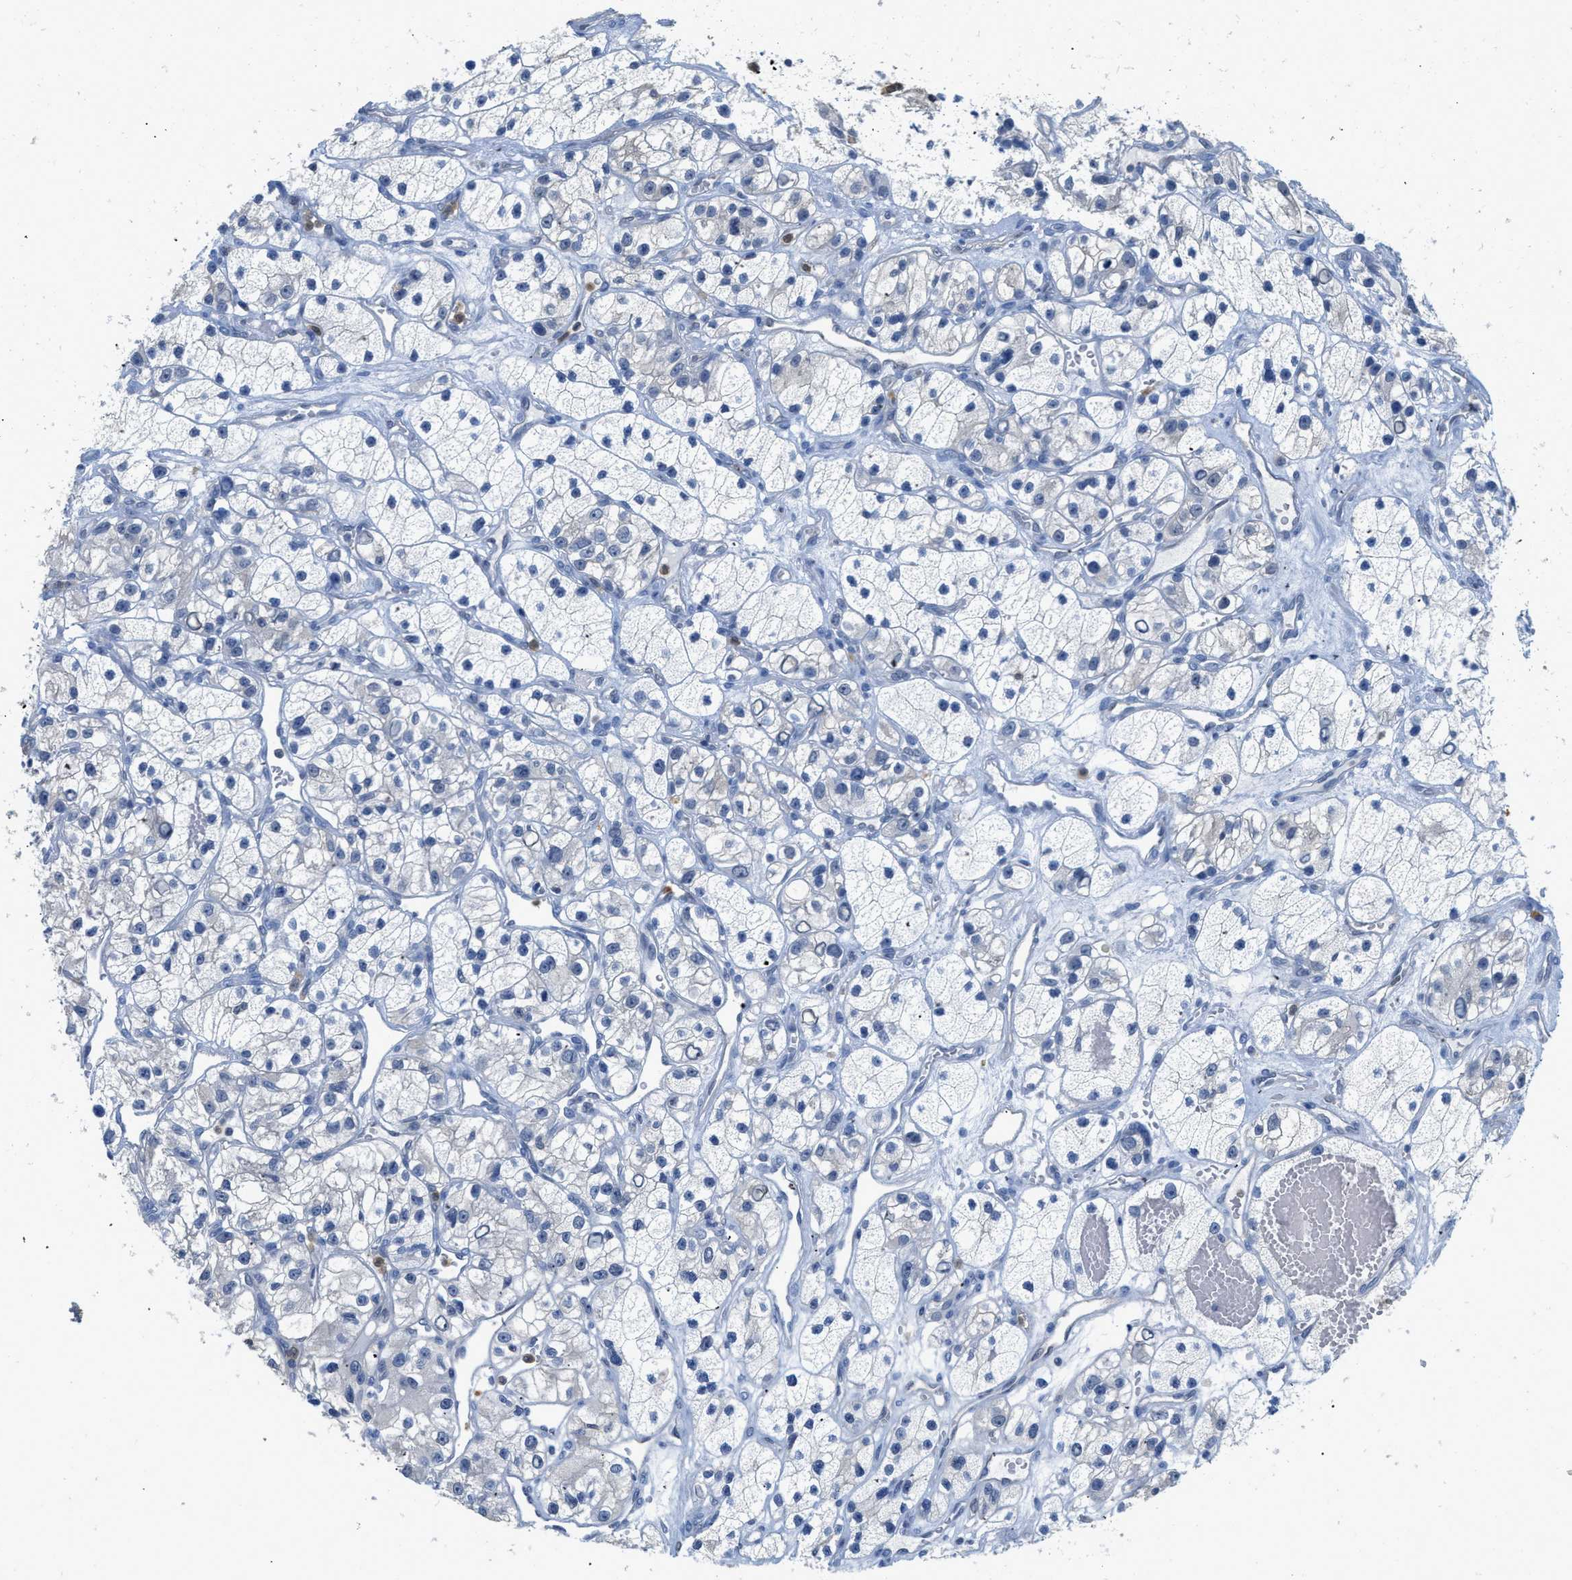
{"staining": {"intensity": "negative", "quantity": "none", "location": "none"}, "tissue": "renal cancer", "cell_type": "Tumor cells", "image_type": "cancer", "snomed": [{"axis": "morphology", "description": "Adenocarcinoma, NOS"}, {"axis": "topography", "description": "Kidney"}], "caption": "Tumor cells are negative for brown protein staining in renal cancer (adenocarcinoma).", "gene": "SERPINB1", "patient": {"sex": "female", "age": 57}}